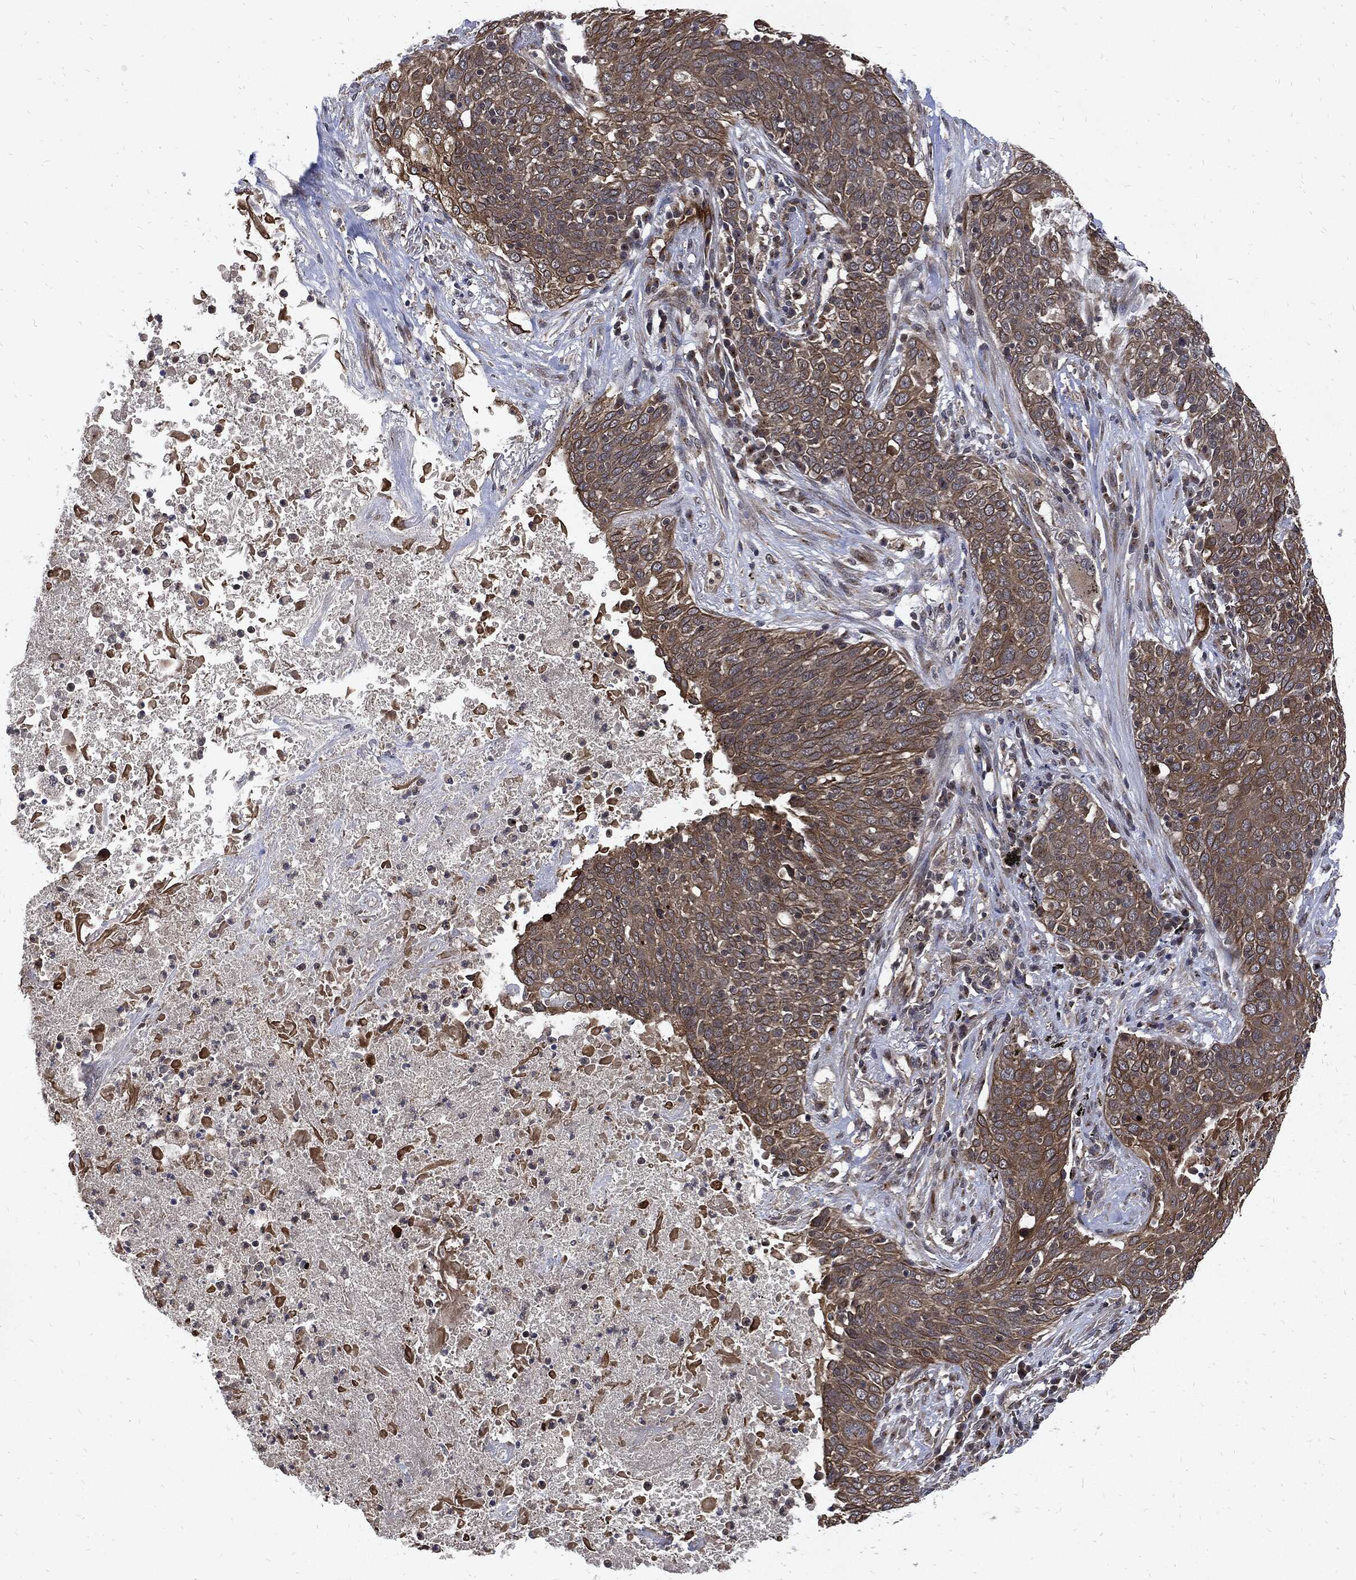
{"staining": {"intensity": "strong", "quantity": "25%-75%", "location": "cytoplasmic/membranous"}, "tissue": "lung cancer", "cell_type": "Tumor cells", "image_type": "cancer", "snomed": [{"axis": "morphology", "description": "Squamous cell carcinoma, NOS"}, {"axis": "topography", "description": "Lung"}], "caption": "Immunohistochemical staining of lung cancer (squamous cell carcinoma) reveals strong cytoplasmic/membranous protein expression in approximately 25%-75% of tumor cells.", "gene": "DCTN1", "patient": {"sex": "male", "age": 82}}